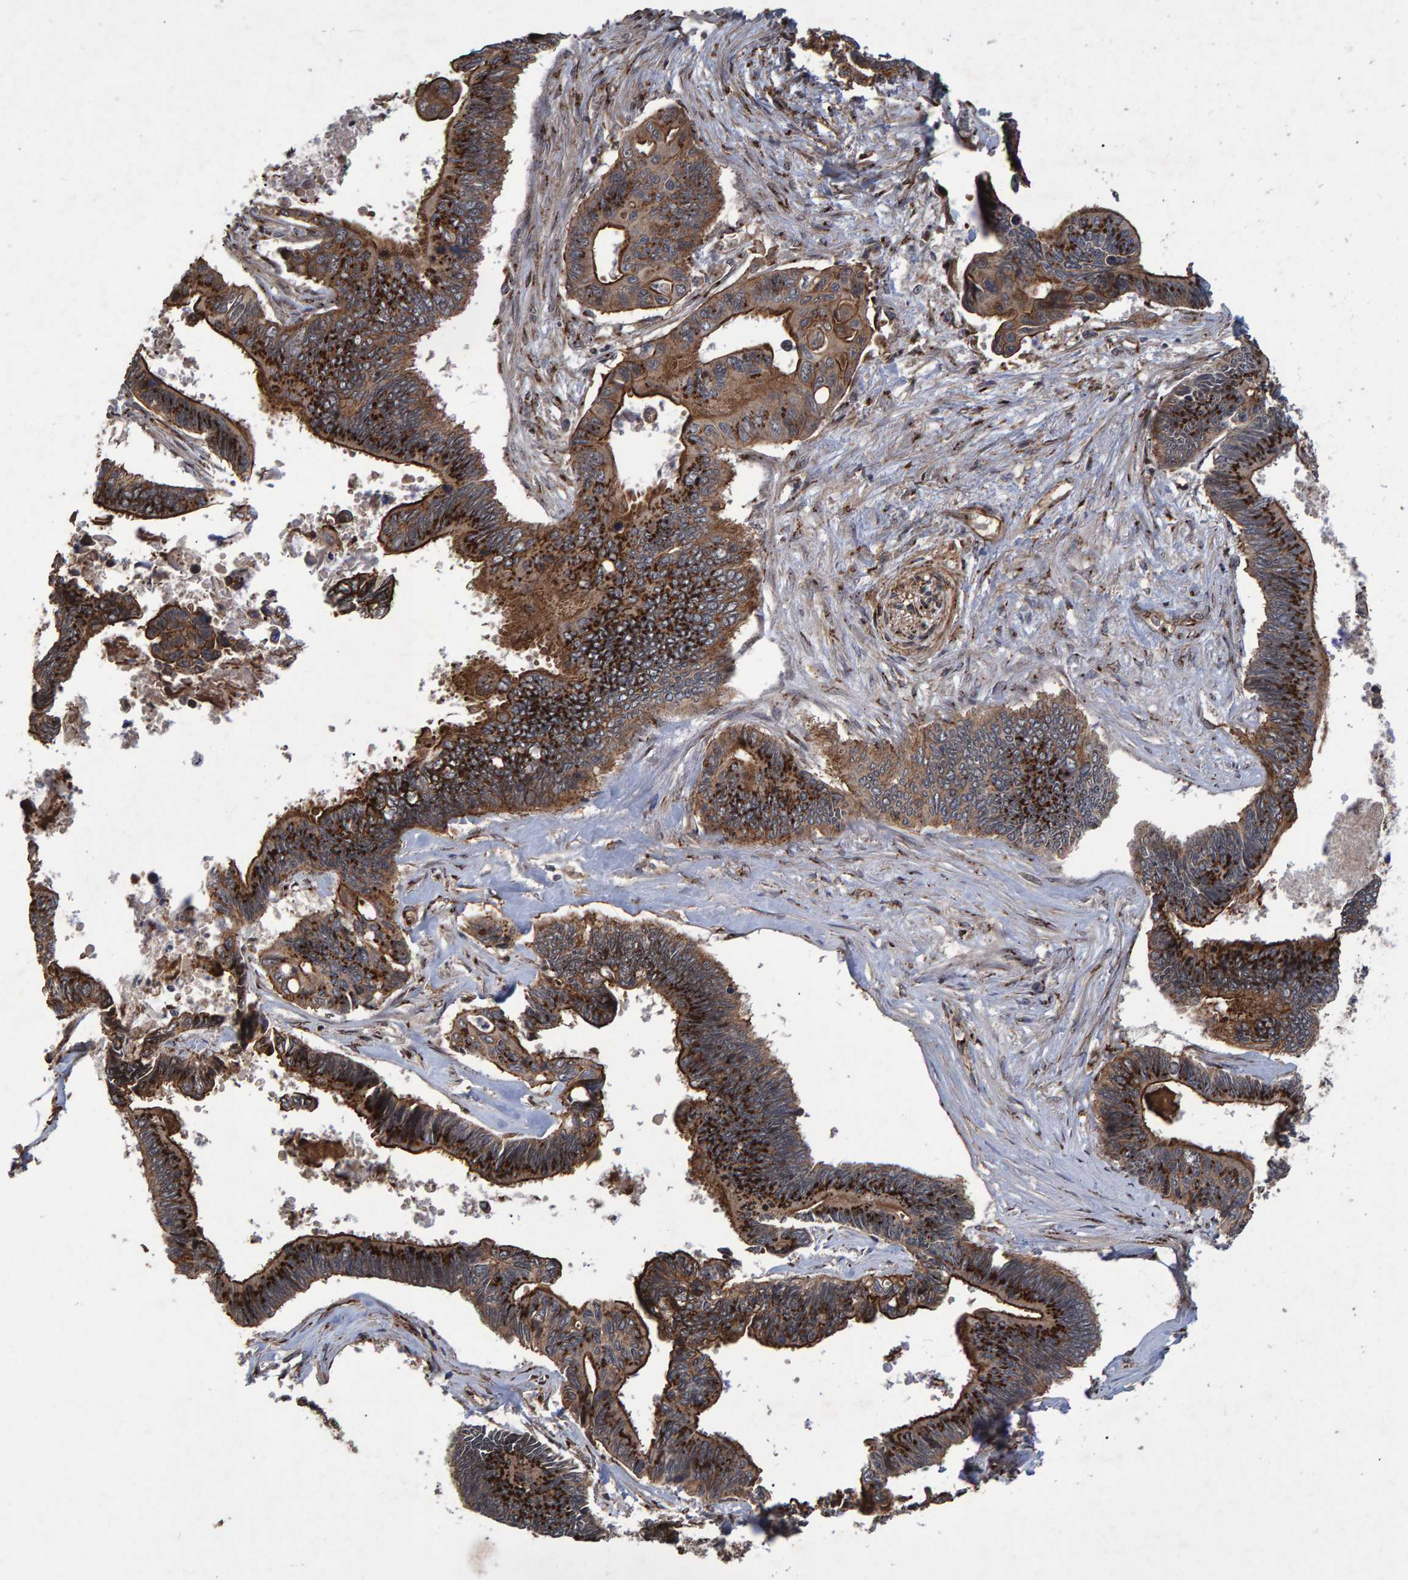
{"staining": {"intensity": "strong", "quantity": ">75%", "location": "cytoplasmic/membranous"}, "tissue": "pancreatic cancer", "cell_type": "Tumor cells", "image_type": "cancer", "snomed": [{"axis": "morphology", "description": "Adenocarcinoma, NOS"}, {"axis": "topography", "description": "Pancreas"}], "caption": "The histopathology image demonstrates immunohistochemical staining of pancreatic cancer (adenocarcinoma). There is strong cytoplasmic/membranous staining is identified in approximately >75% of tumor cells.", "gene": "TRIM68", "patient": {"sex": "female", "age": 70}}